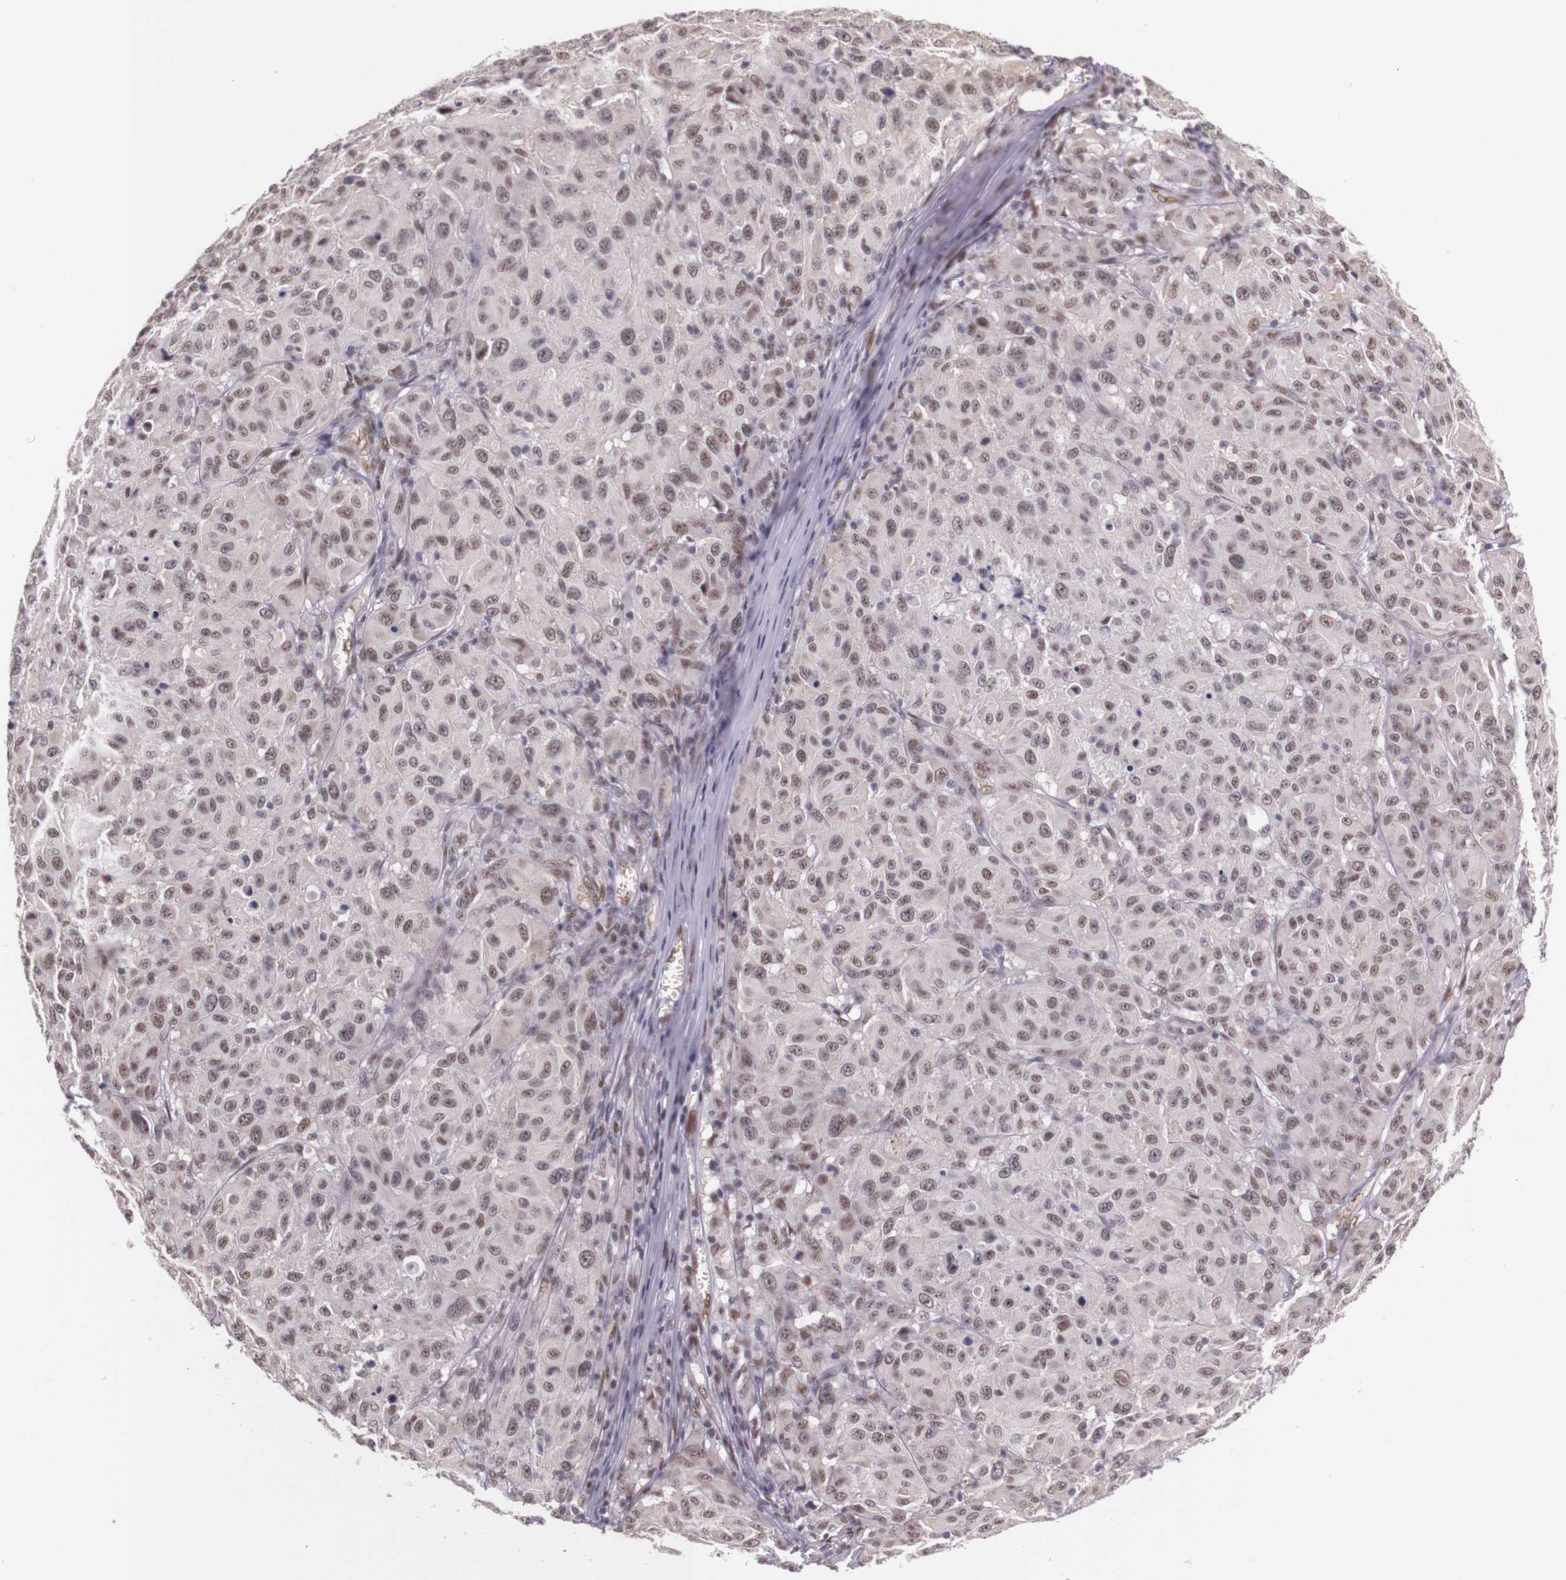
{"staining": {"intensity": "weak", "quantity": ">75%", "location": "nuclear"}, "tissue": "melanoma", "cell_type": "Tumor cells", "image_type": "cancer", "snomed": [{"axis": "morphology", "description": "Malignant melanoma, NOS"}, {"axis": "topography", "description": "Skin"}], "caption": "Human malignant melanoma stained with a brown dye demonstrates weak nuclear positive staining in about >75% of tumor cells.", "gene": "WDR13", "patient": {"sex": "female", "age": 77}}